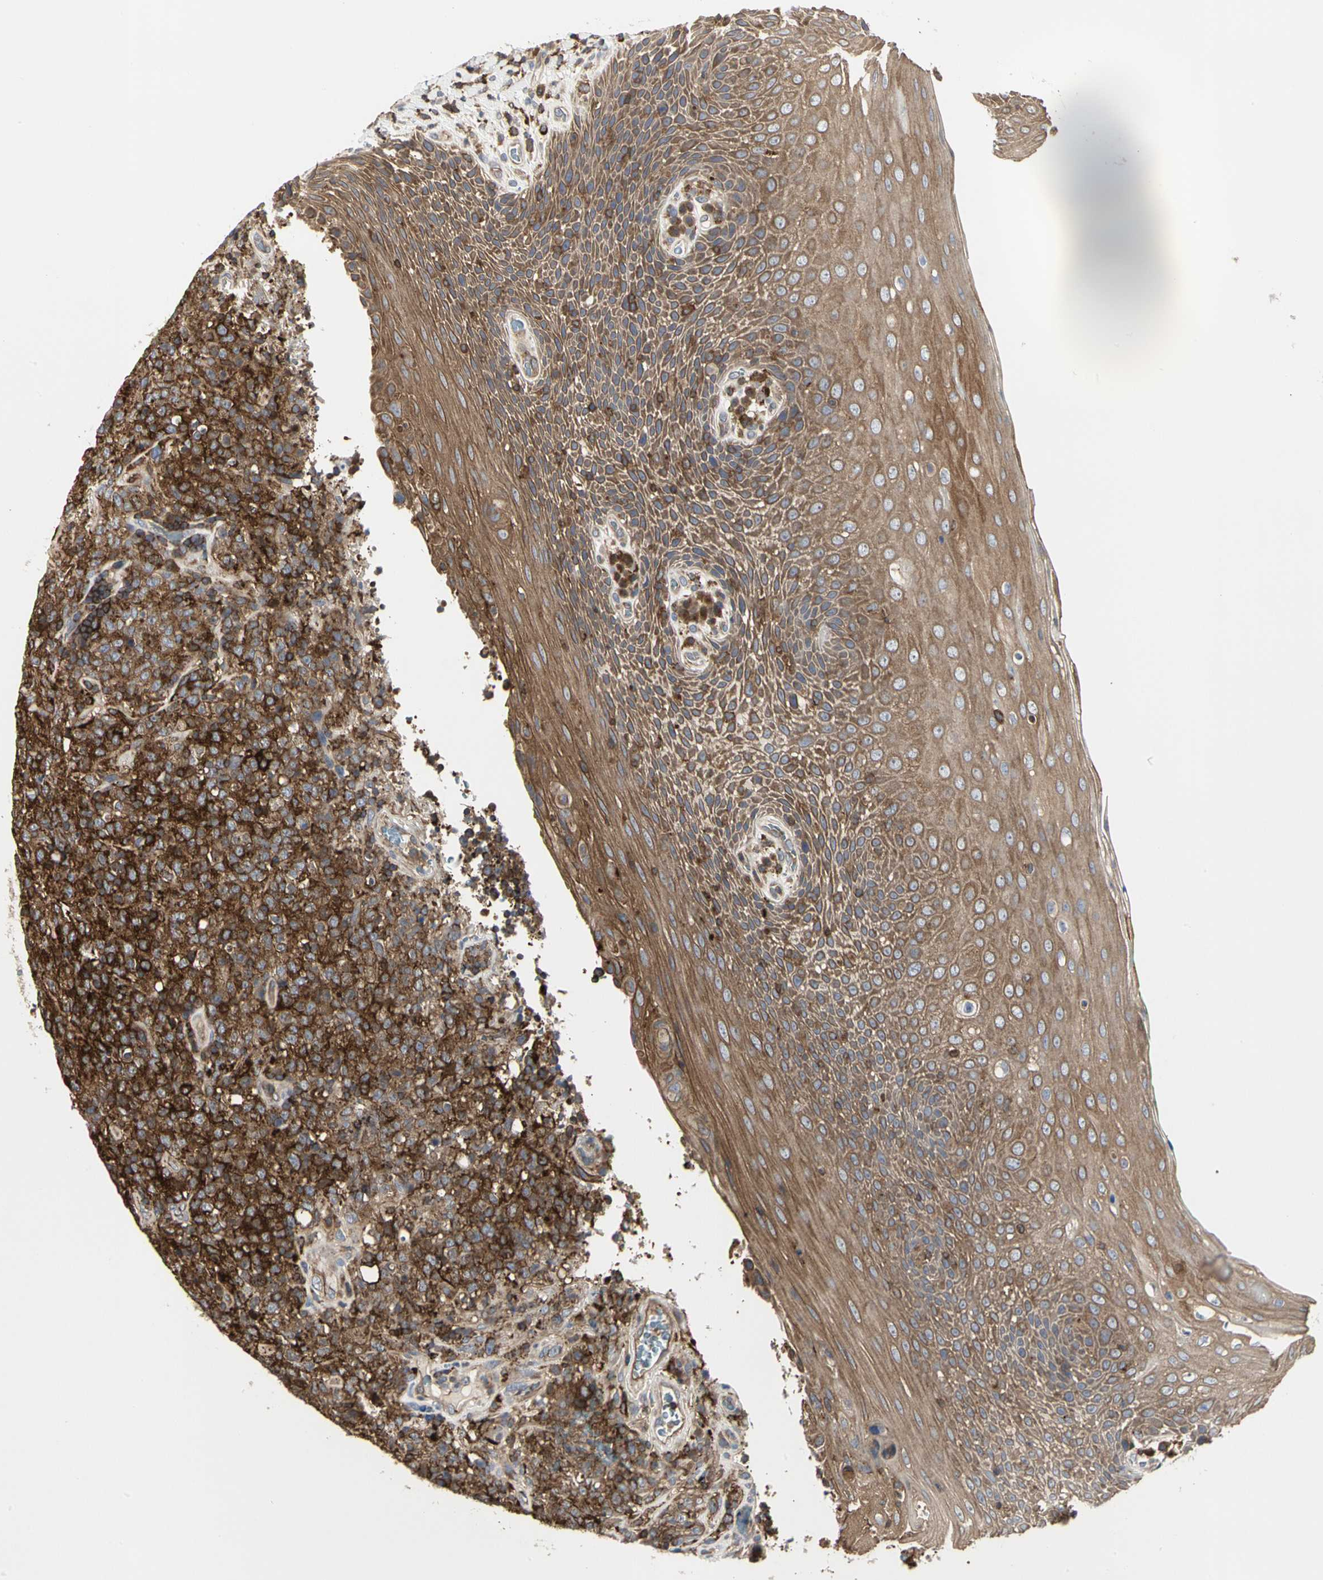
{"staining": {"intensity": "strong", "quantity": ">75%", "location": "cytoplasmic/membranous"}, "tissue": "lymphoma", "cell_type": "Tumor cells", "image_type": "cancer", "snomed": [{"axis": "morphology", "description": "Malignant lymphoma, non-Hodgkin's type, High grade"}, {"axis": "topography", "description": "Tonsil"}], "caption": "A micrograph of lymphoma stained for a protein reveals strong cytoplasmic/membranous brown staining in tumor cells. (DAB = brown stain, brightfield microscopy at high magnification).", "gene": "NAPG", "patient": {"sex": "female", "age": 36}}